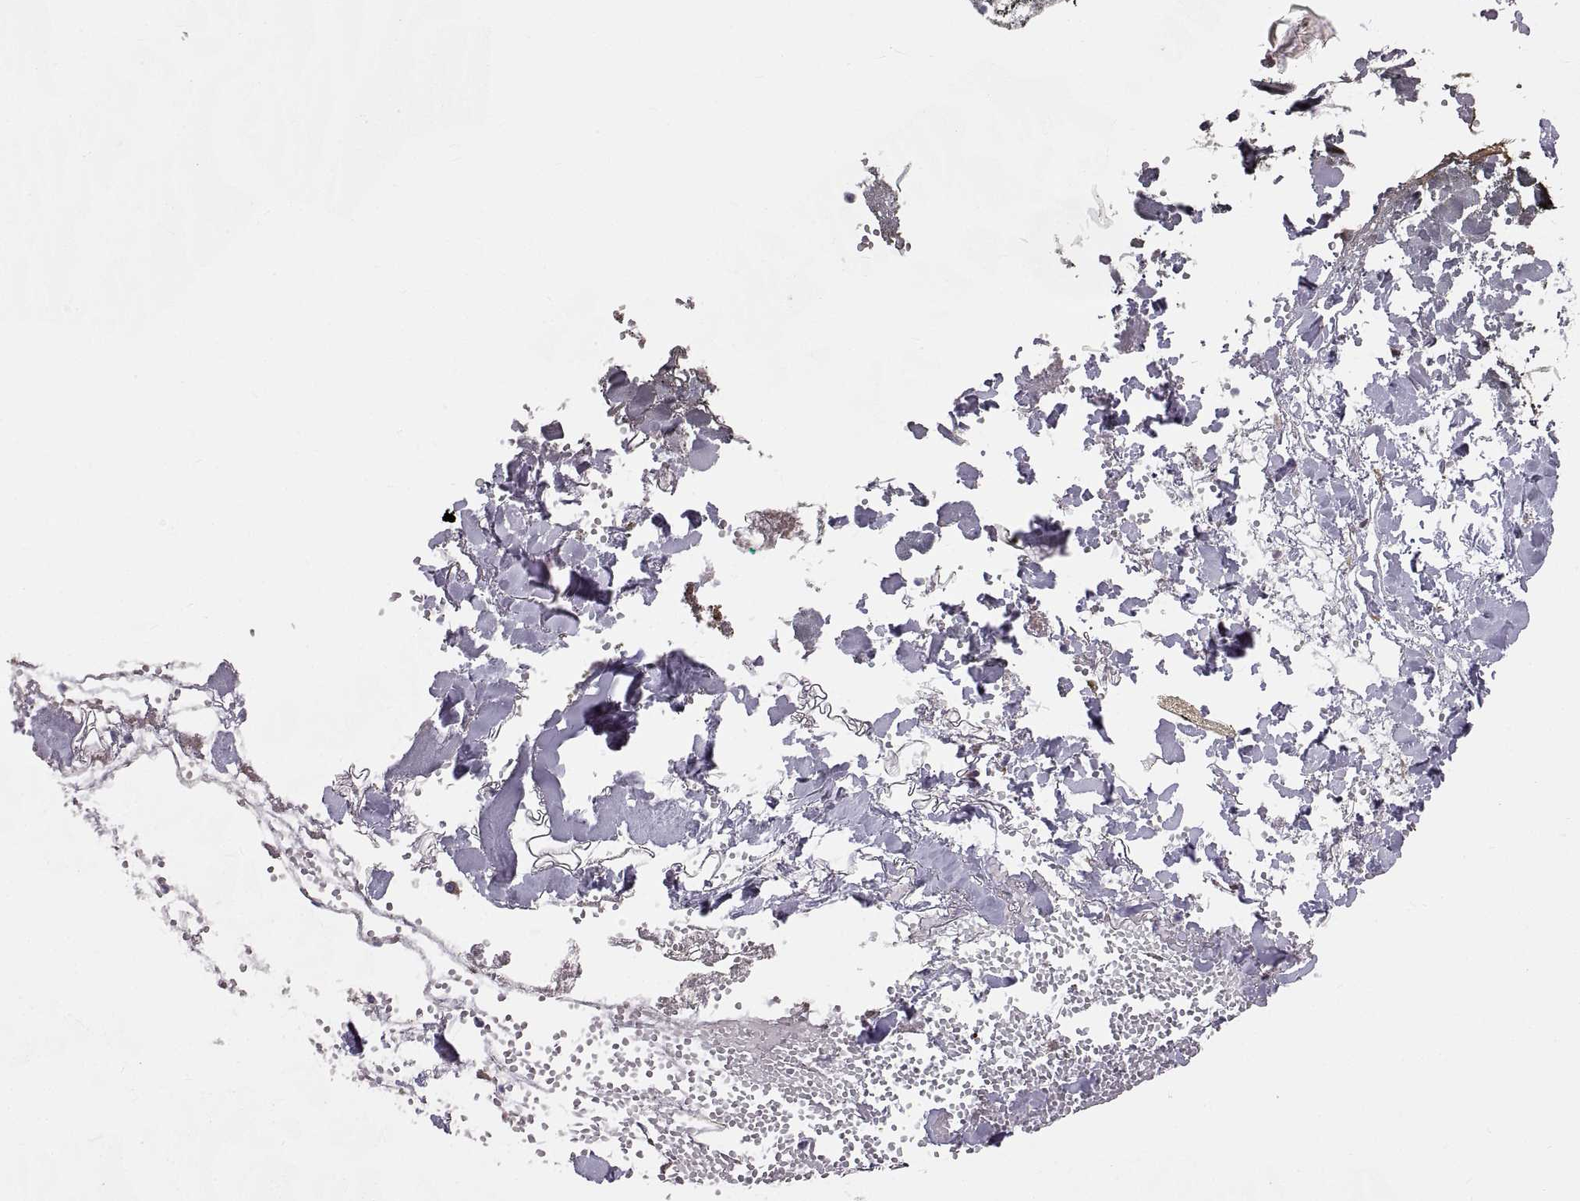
{"staining": {"intensity": "negative", "quantity": "none", "location": "none"}, "tissue": "skin", "cell_type": "Fibroblasts", "image_type": "normal", "snomed": [{"axis": "morphology", "description": "Normal tissue, NOS"}, {"axis": "topography", "description": "Skin"}], "caption": "Fibroblasts show no significant positivity in benign skin. The staining is performed using DAB (3,3'-diaminobenzidine) brown chromogen with nuclei counter-stained in using hematoxylin.", "gene": "PLEKHB2", "patient": {"sex": "female", "age": 34}}